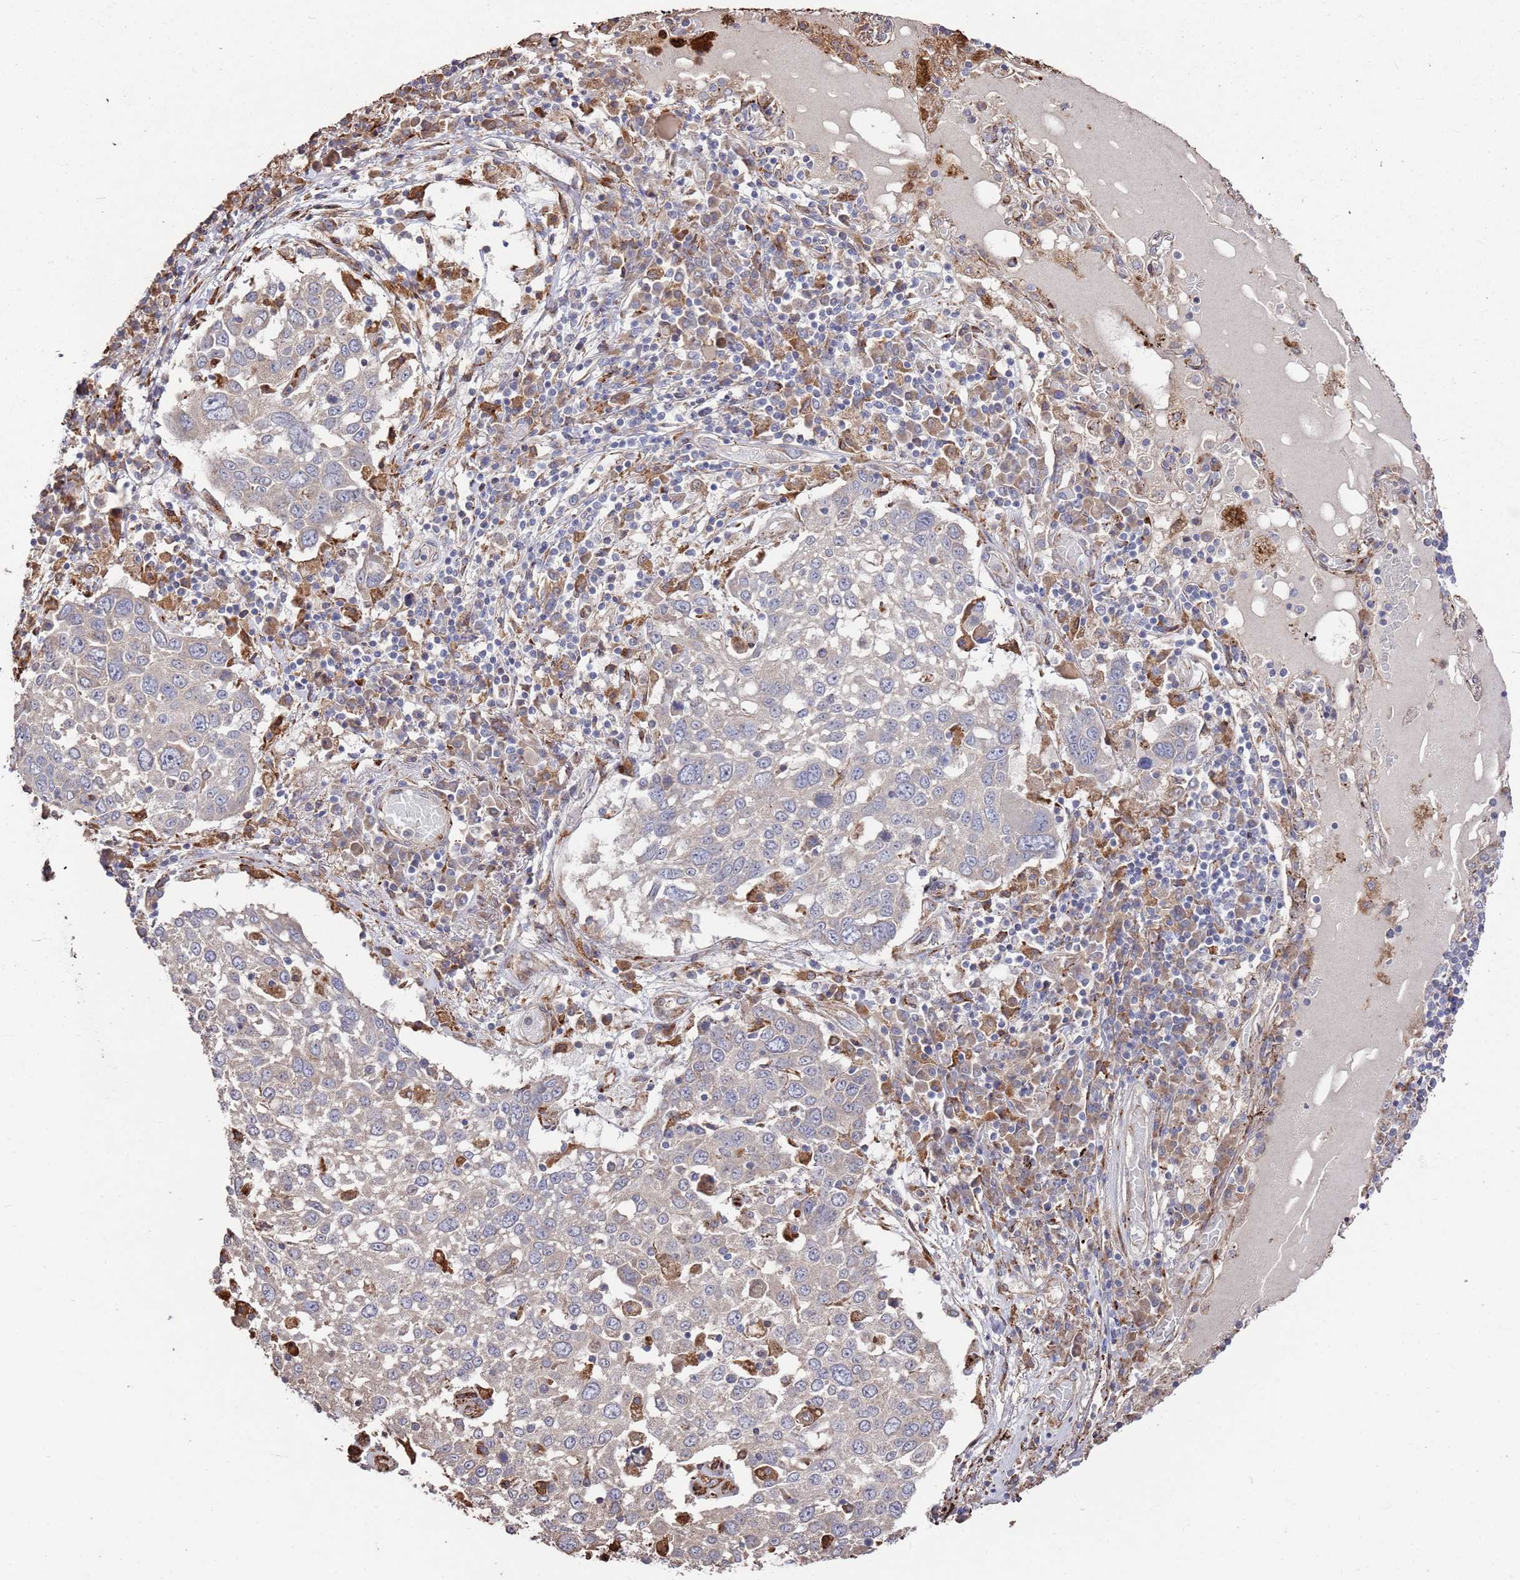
{"staining": {"intensity": "negative", "quantity": "none", "location": "none"}, "tissue": "lung cancer", "cell_type": "Tumor cells", "image_type": "cancer", "snomed": [{"axis": "morphology", "description": "Squamous cell carcinoma, NOS"}, {"axis": "topography", "description": "Lung"}], "caption": "The IHC histopathology image has no significant staining in tumor cells of lung squamous cell carcinoma tissue.", "gene": "LACC1", "patient": {"sex": "male", "age": 65}}